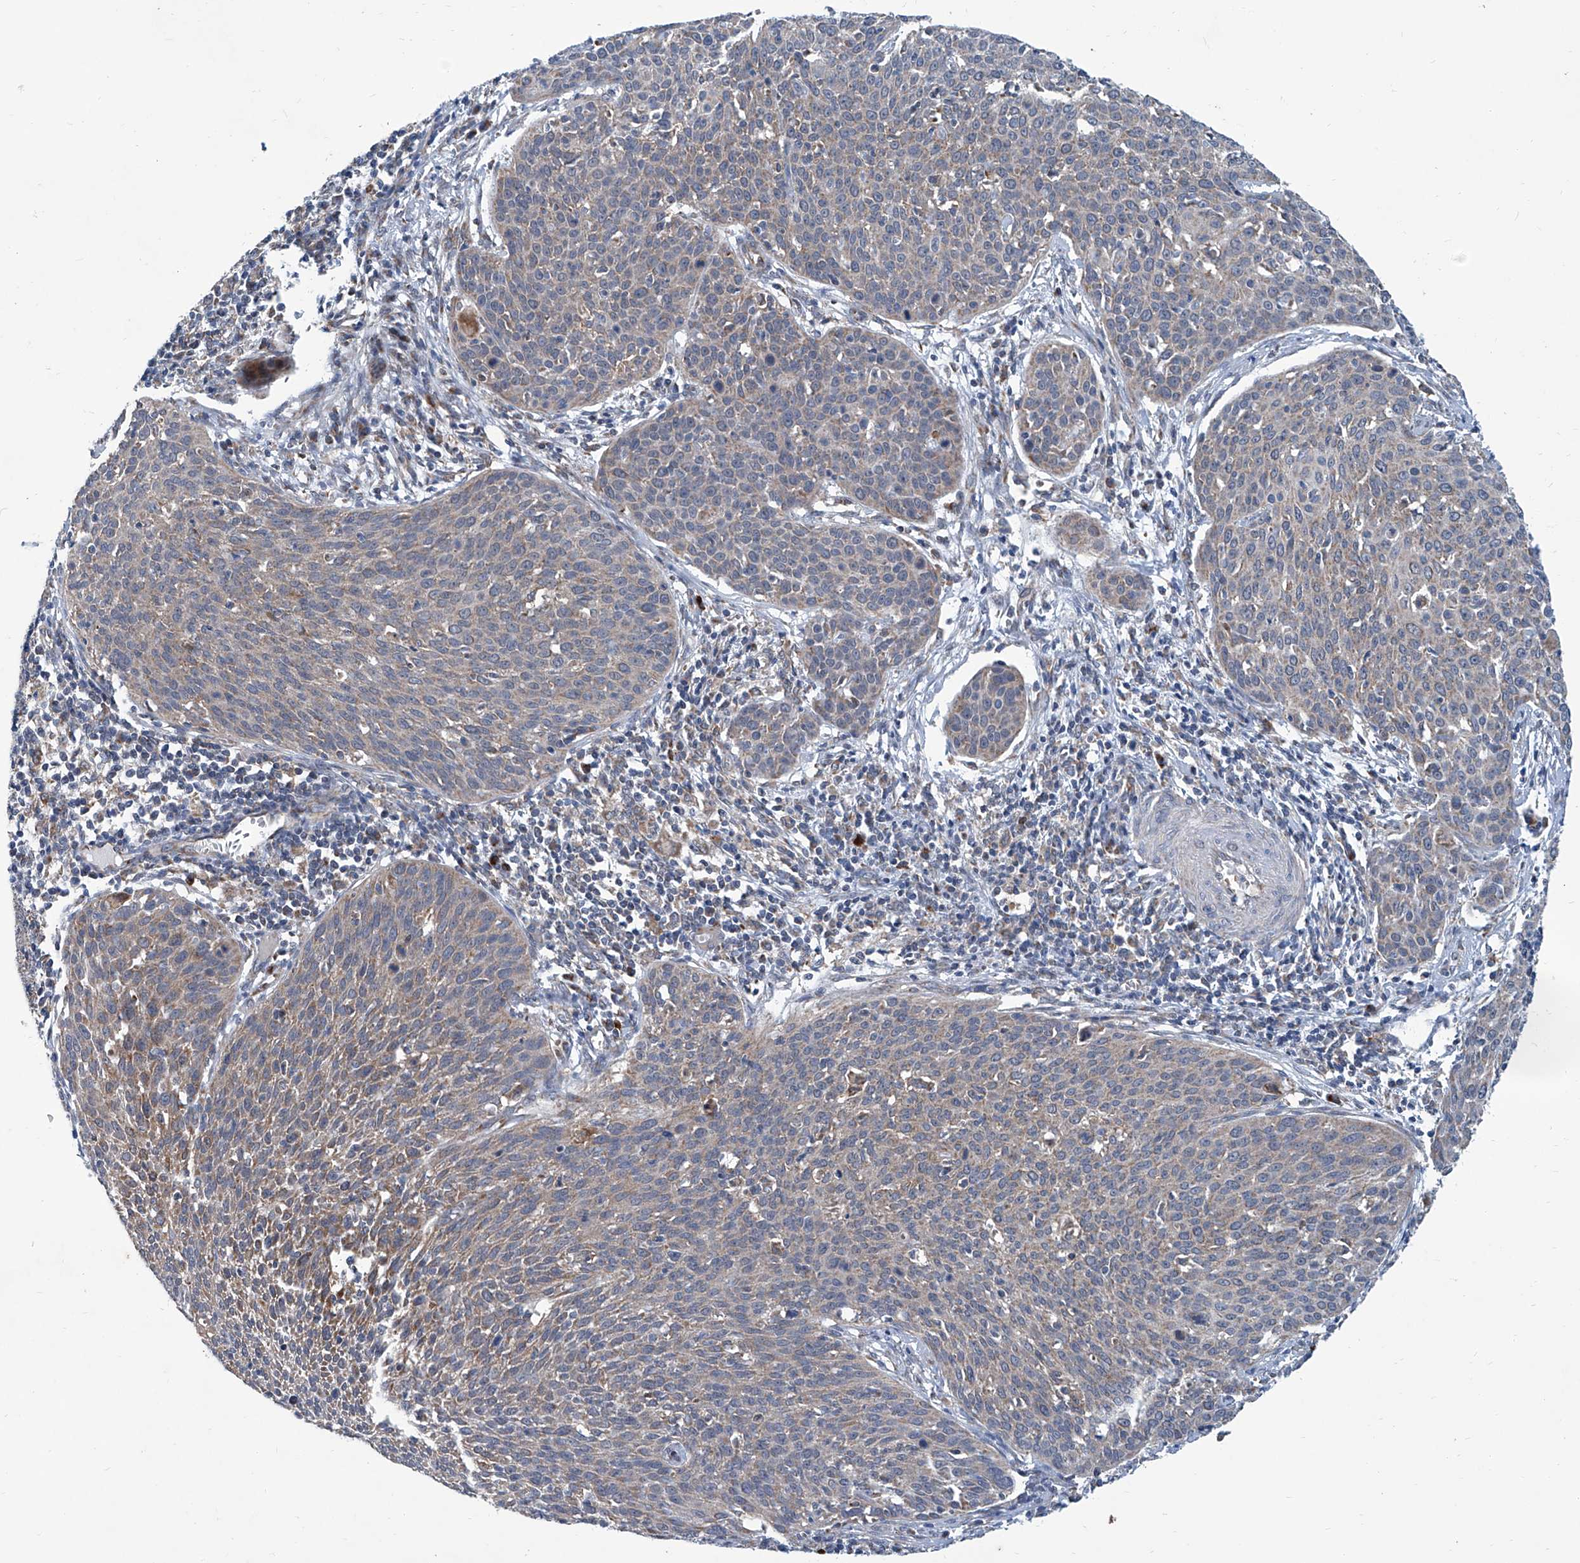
{"staining": {"intensity": "moderate", "quantity": "<25%", "location": "cytoplasmic/membranous"}, "tissue": "cervical cancer", "cell_type": "Tumor cells", "image_type": "cancer", "snomed": [{"axis": "morphology", "description": "Squamous cell carcinoma, NOS"}, {"axis": "topography", "description": "Cervix"}], "caption": "DAB immunohistochemical staining of cervical squamous cell carcinoma exhibits moderate cytoplasmic/membranous protein staining in about <25% of tumor cells.", "gene": "USP48", "patient": {"sex": "female", "age": 38}}